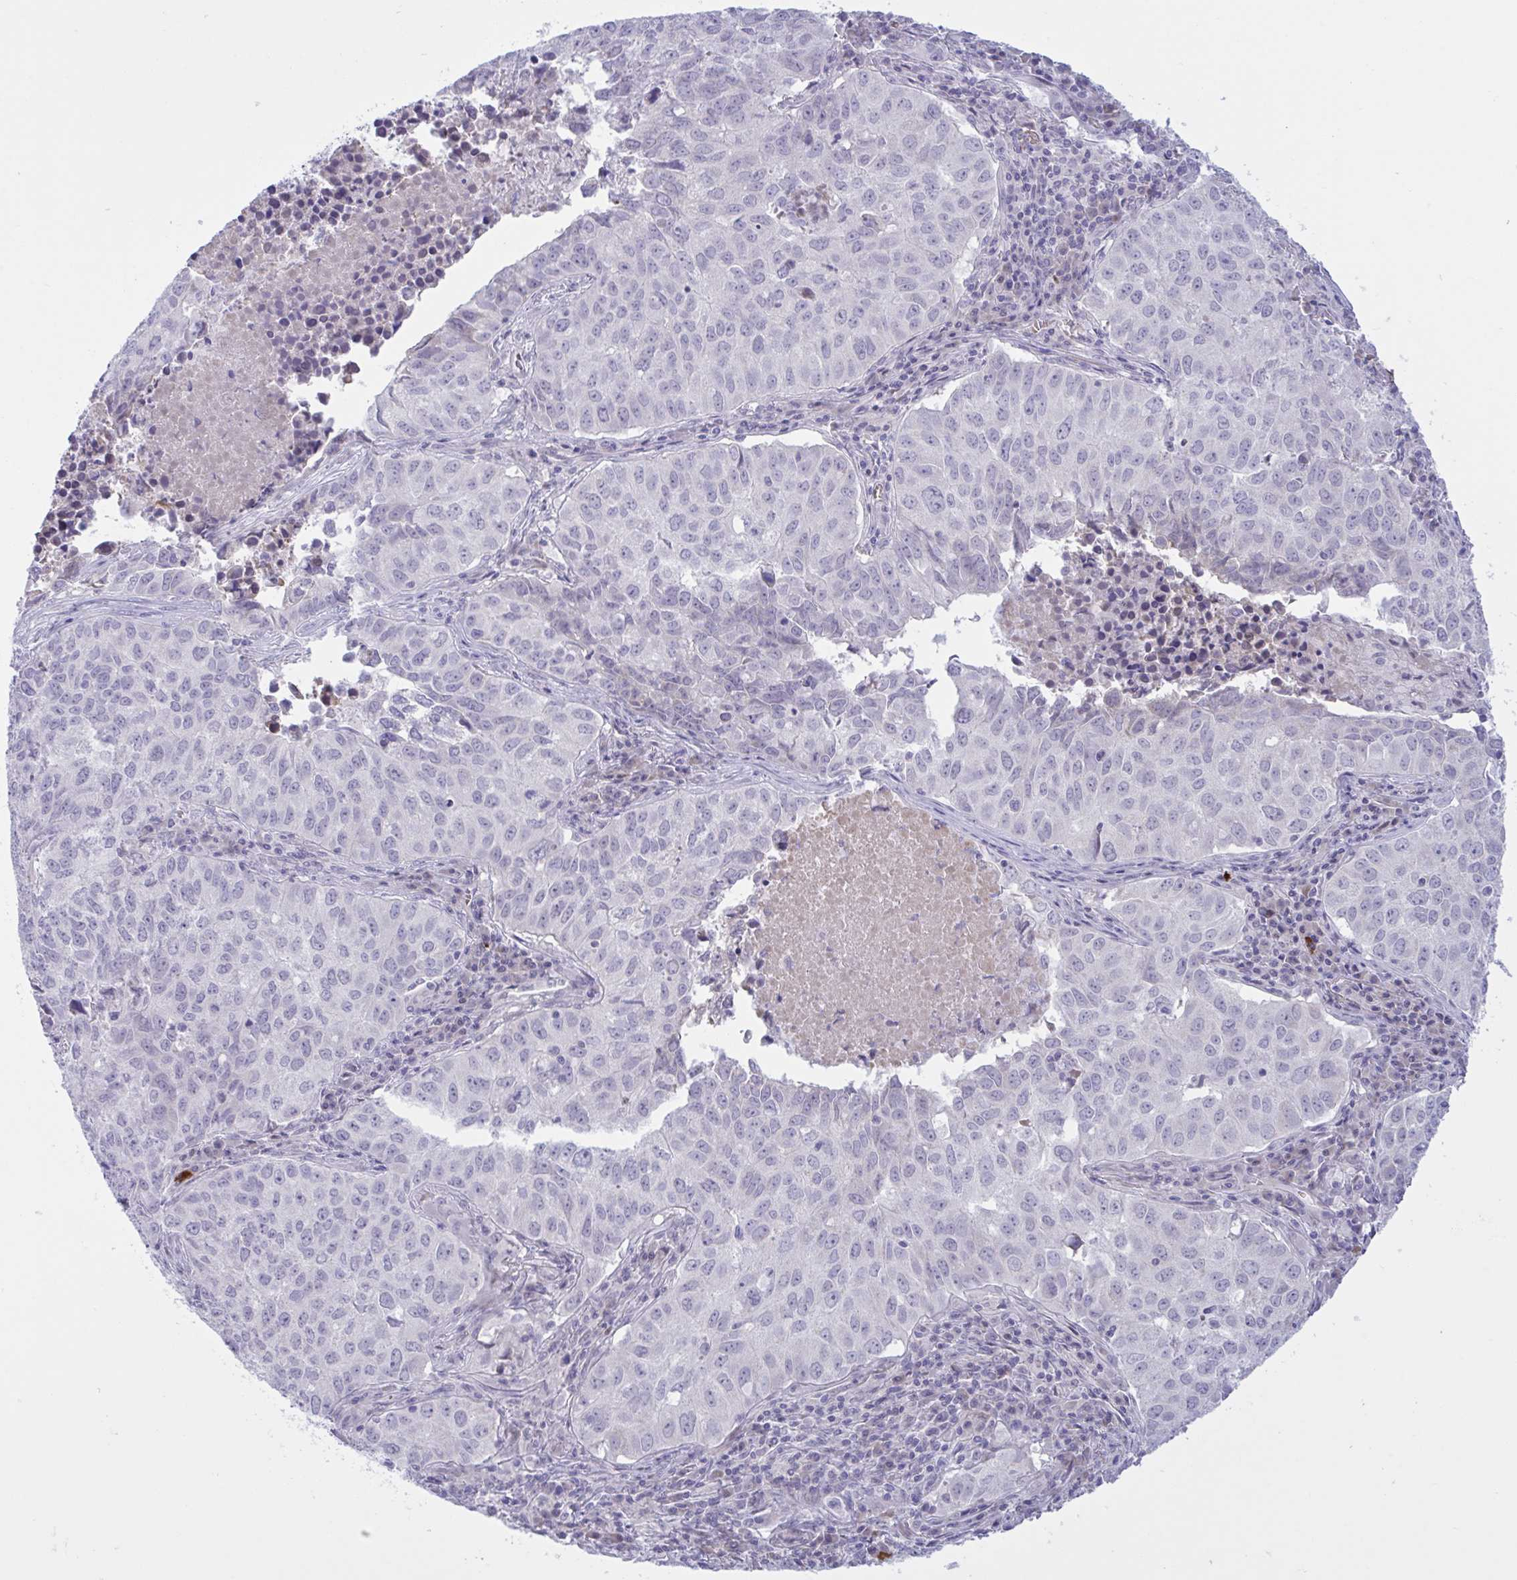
{"staining": {"intensity": "negative", "quantity": "none", "location": "none"}, "tissue": "lung cancer", "cell_type": "Tumor cells", "image_type": "cancer", "snomed": [{"axis": "morphology", "description": "Adenocarcinoma, NOS"}, {"axis": "topography", "description": "Lung"}], "caption": "The histopathology image displays no significant positivity in tumor cells of adenocarcinoma (lung).", "gene": "VWC2", "patient": {"sex": "female", "age": 50}}